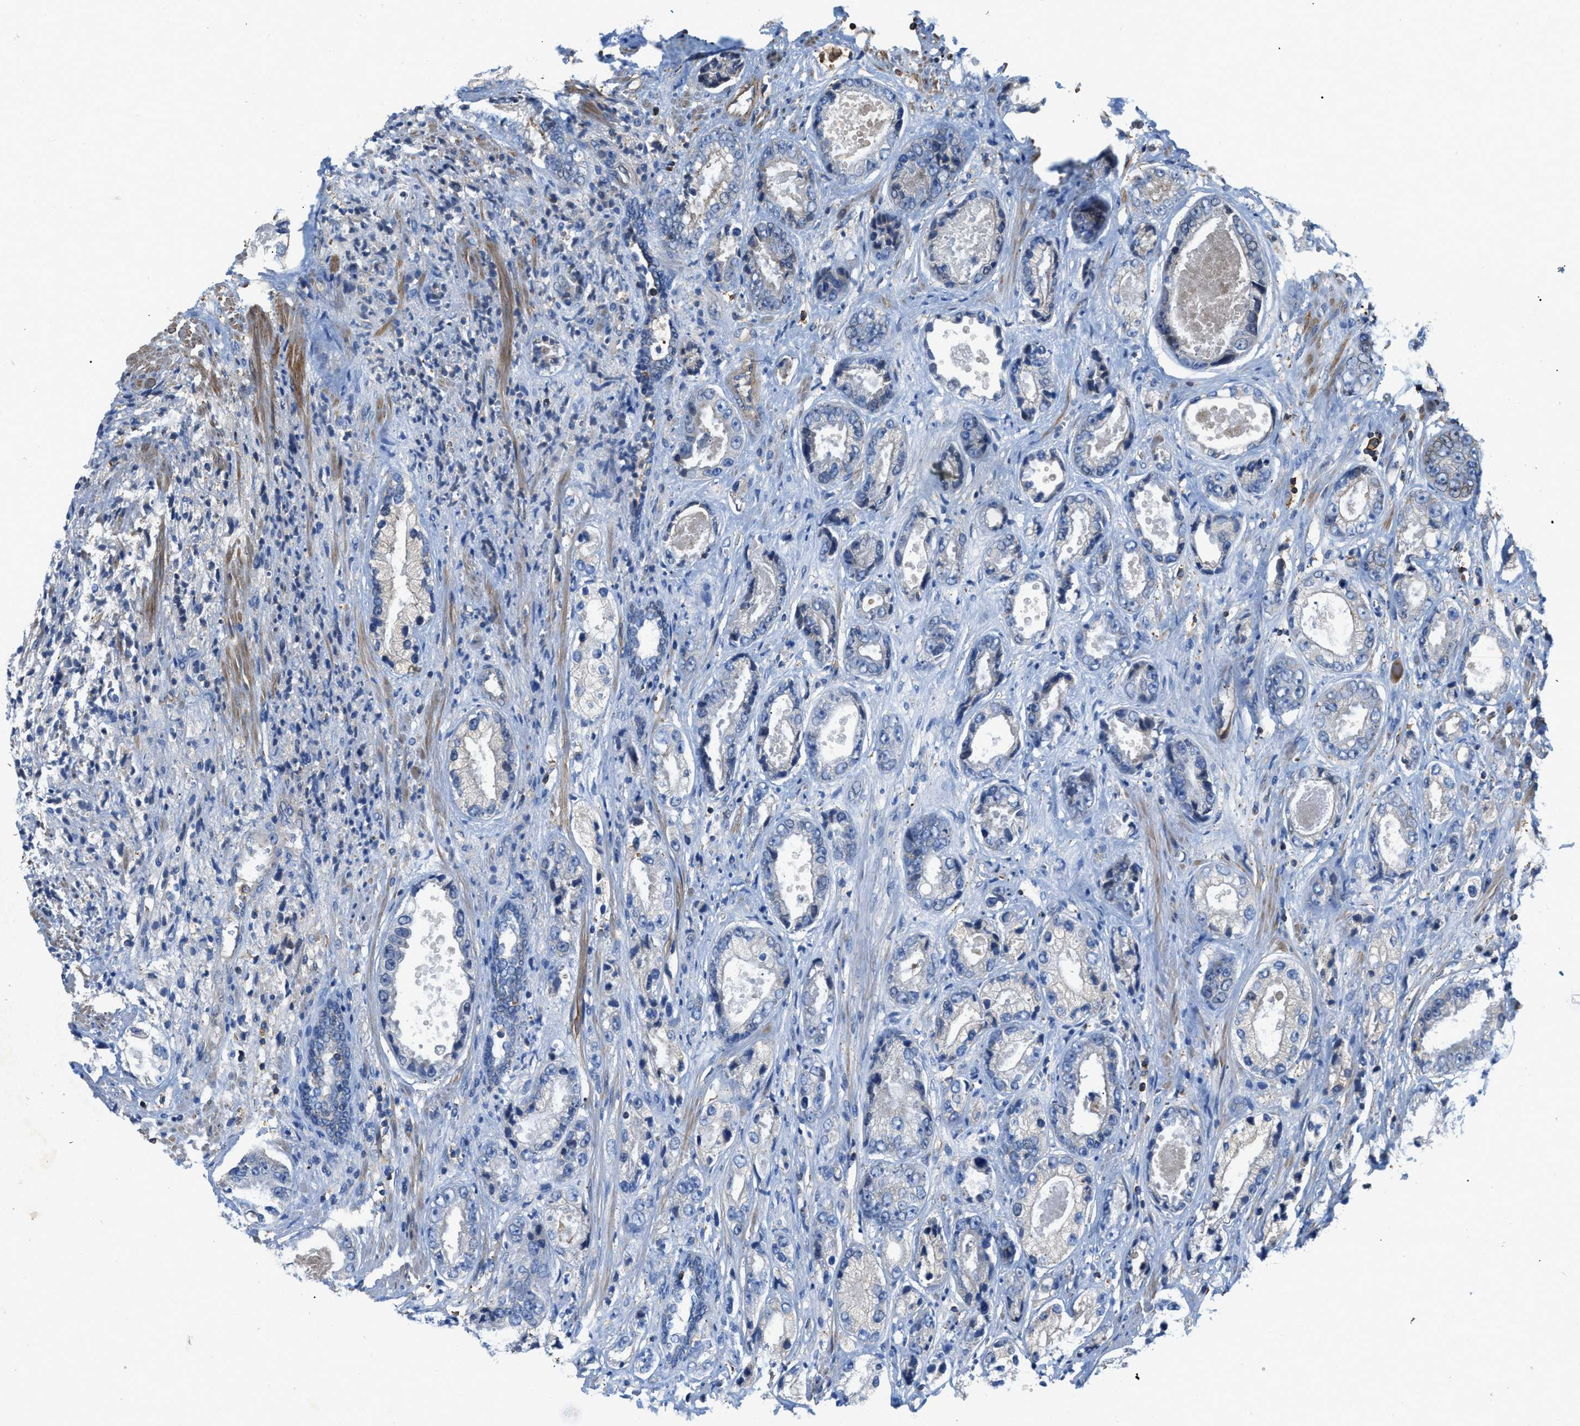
{"staining": {"intensity": "negative", "quantity": "none", "location": "none"}, "tissue": "prostate cancer", "cell_type": "Tumor cells", "image_type": "cancer", "snomed": [{"axis": "morphology", "description": "Adenocarcinoma, High grade"}, {"axis": "topography", "description": "Prostate"}], "caption": "High magnification brightfield microscopy of prostate adenocarcinoma (high-grade) stained with DAB (3,3'-diaminobenzidine) (brown) and counterstained with hematoxylin (blue): tumor cells show no significant expression.", "gene": "ATP6V0D1", "patient": {"sex": "male", "age": 61}}